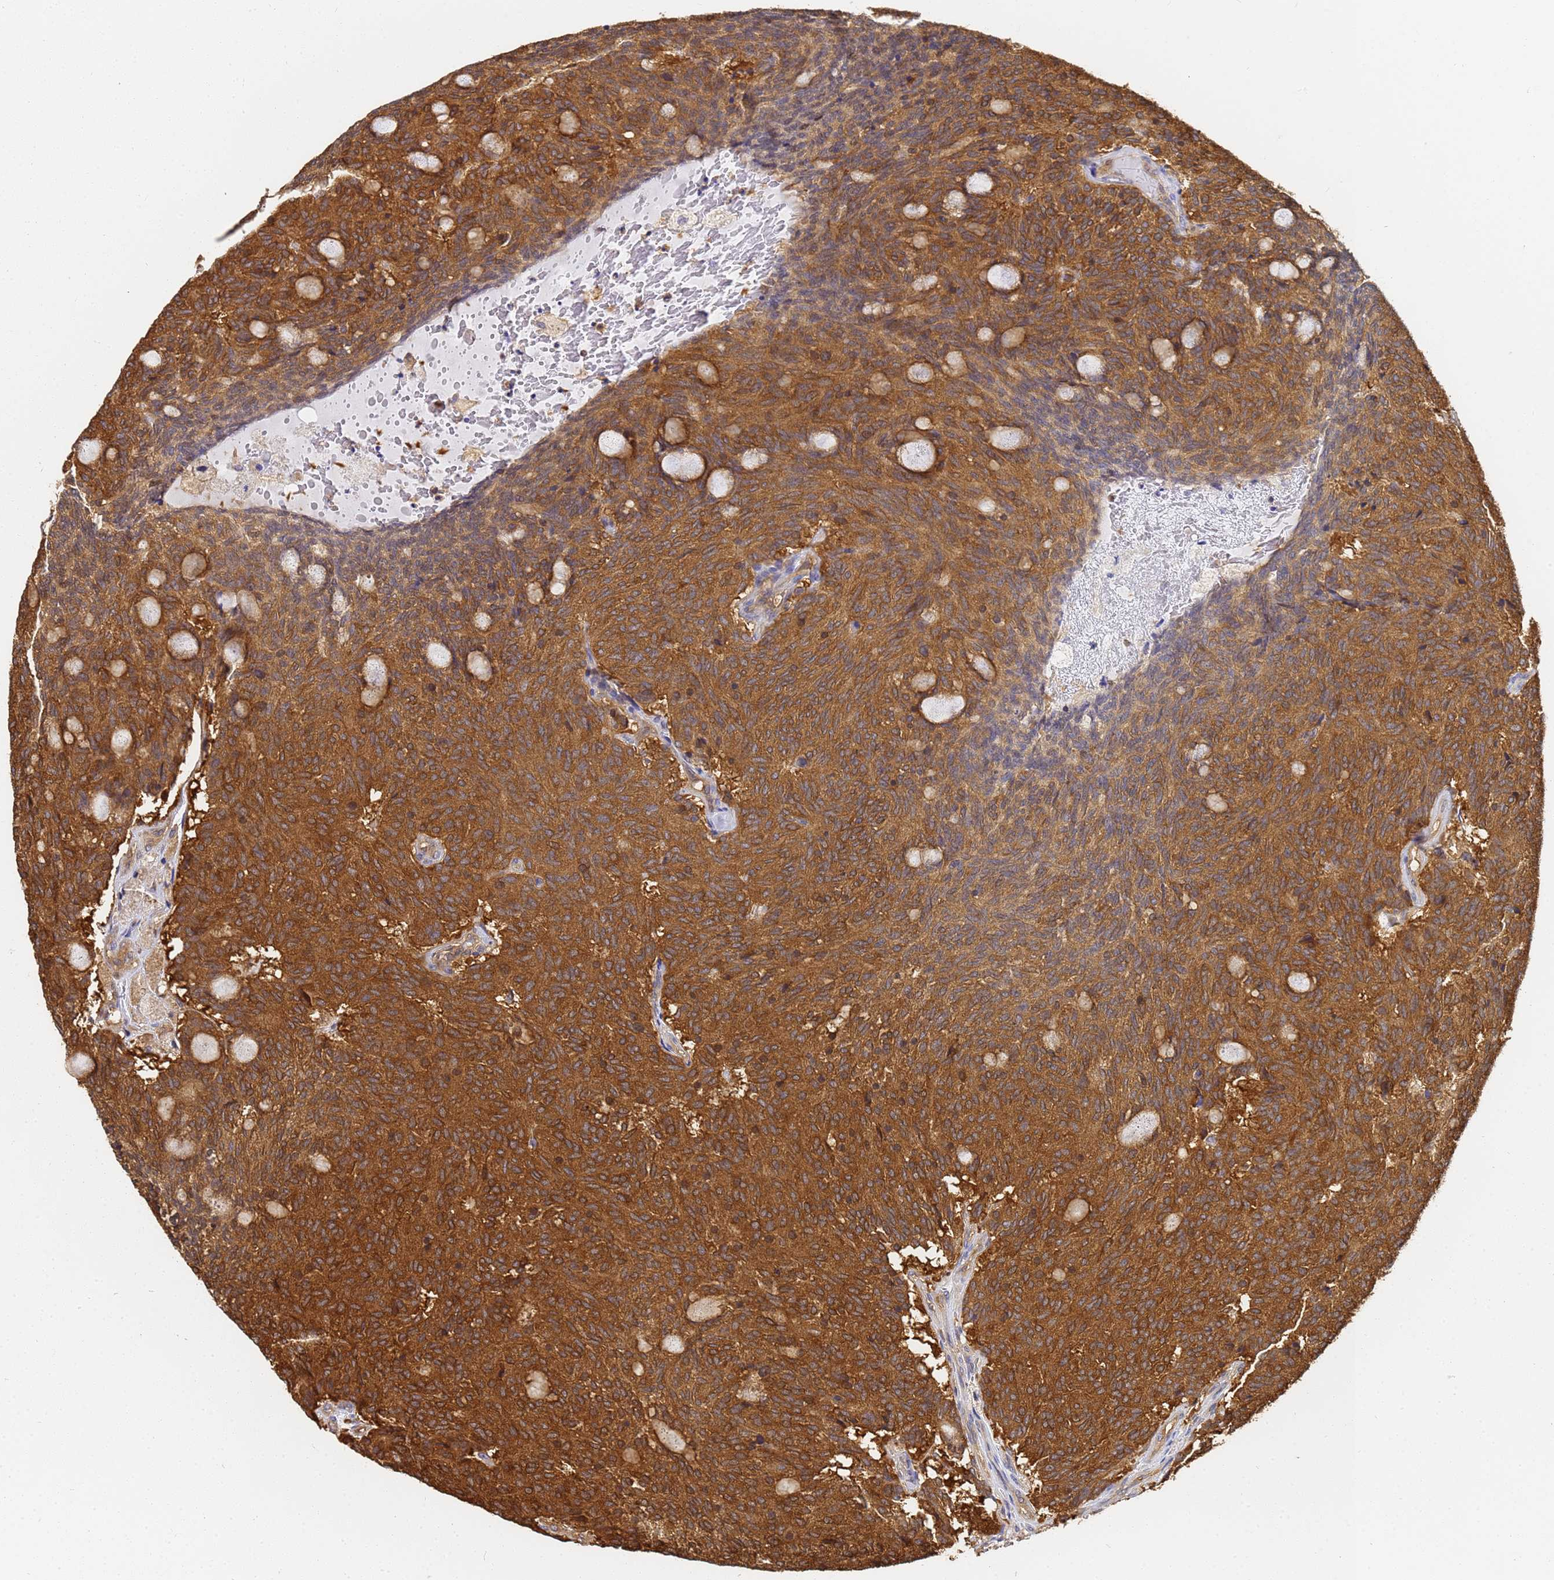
{"staining": {"intensity": "strong", "quantity": ">75%", "location": "cytoplasmic/membranous"}, "tissue": "carcinoid", "cell_type": "Tumor cells", "image_type": "cancer", "snomed": [{"axis": "morphology", "description": "Carcinoid, malignant, NOS"}, {"axis": "topography", "description": "Pancreas"}], "caption": "Brown immunohistochemical staining in human carcinoid reveals strong cytoplasmic/membranous staining in about >75% of tumor cells.", "gene": "NME1-NME2", "patient": {"sex": "female", "age": 54}}